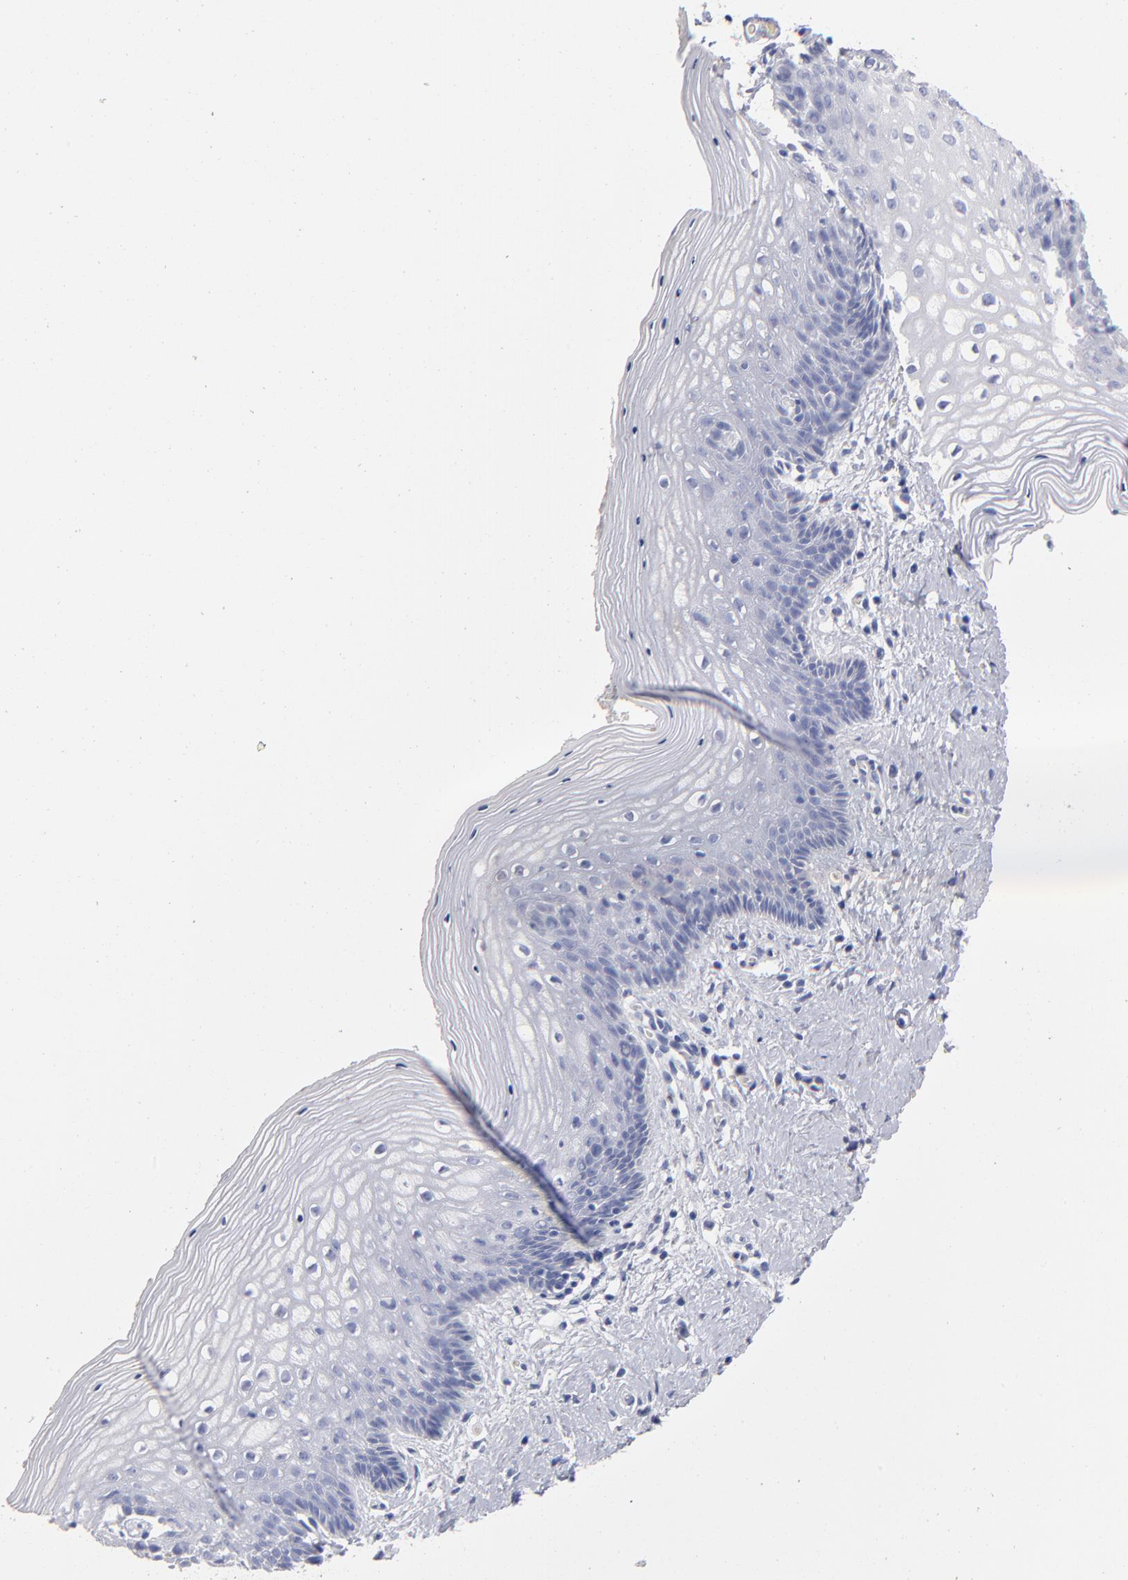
{"staining": {"intensity": "negative", "quantity": "none", "location": "none"}, "tissue": "vagina", "cell_type": "Squamous epithelial cells", "image_type": "normal", "snomed": [{"axis": "morphology", "description": "Normal tissue, NOS"}, {"axis": "topography", "description": "Vagina"}], "caption": "An image of human vagina is negative for staining in squamous epithelial cells.", "gene": "ARG1", "patient": {"sex": "female", "age": 46}}